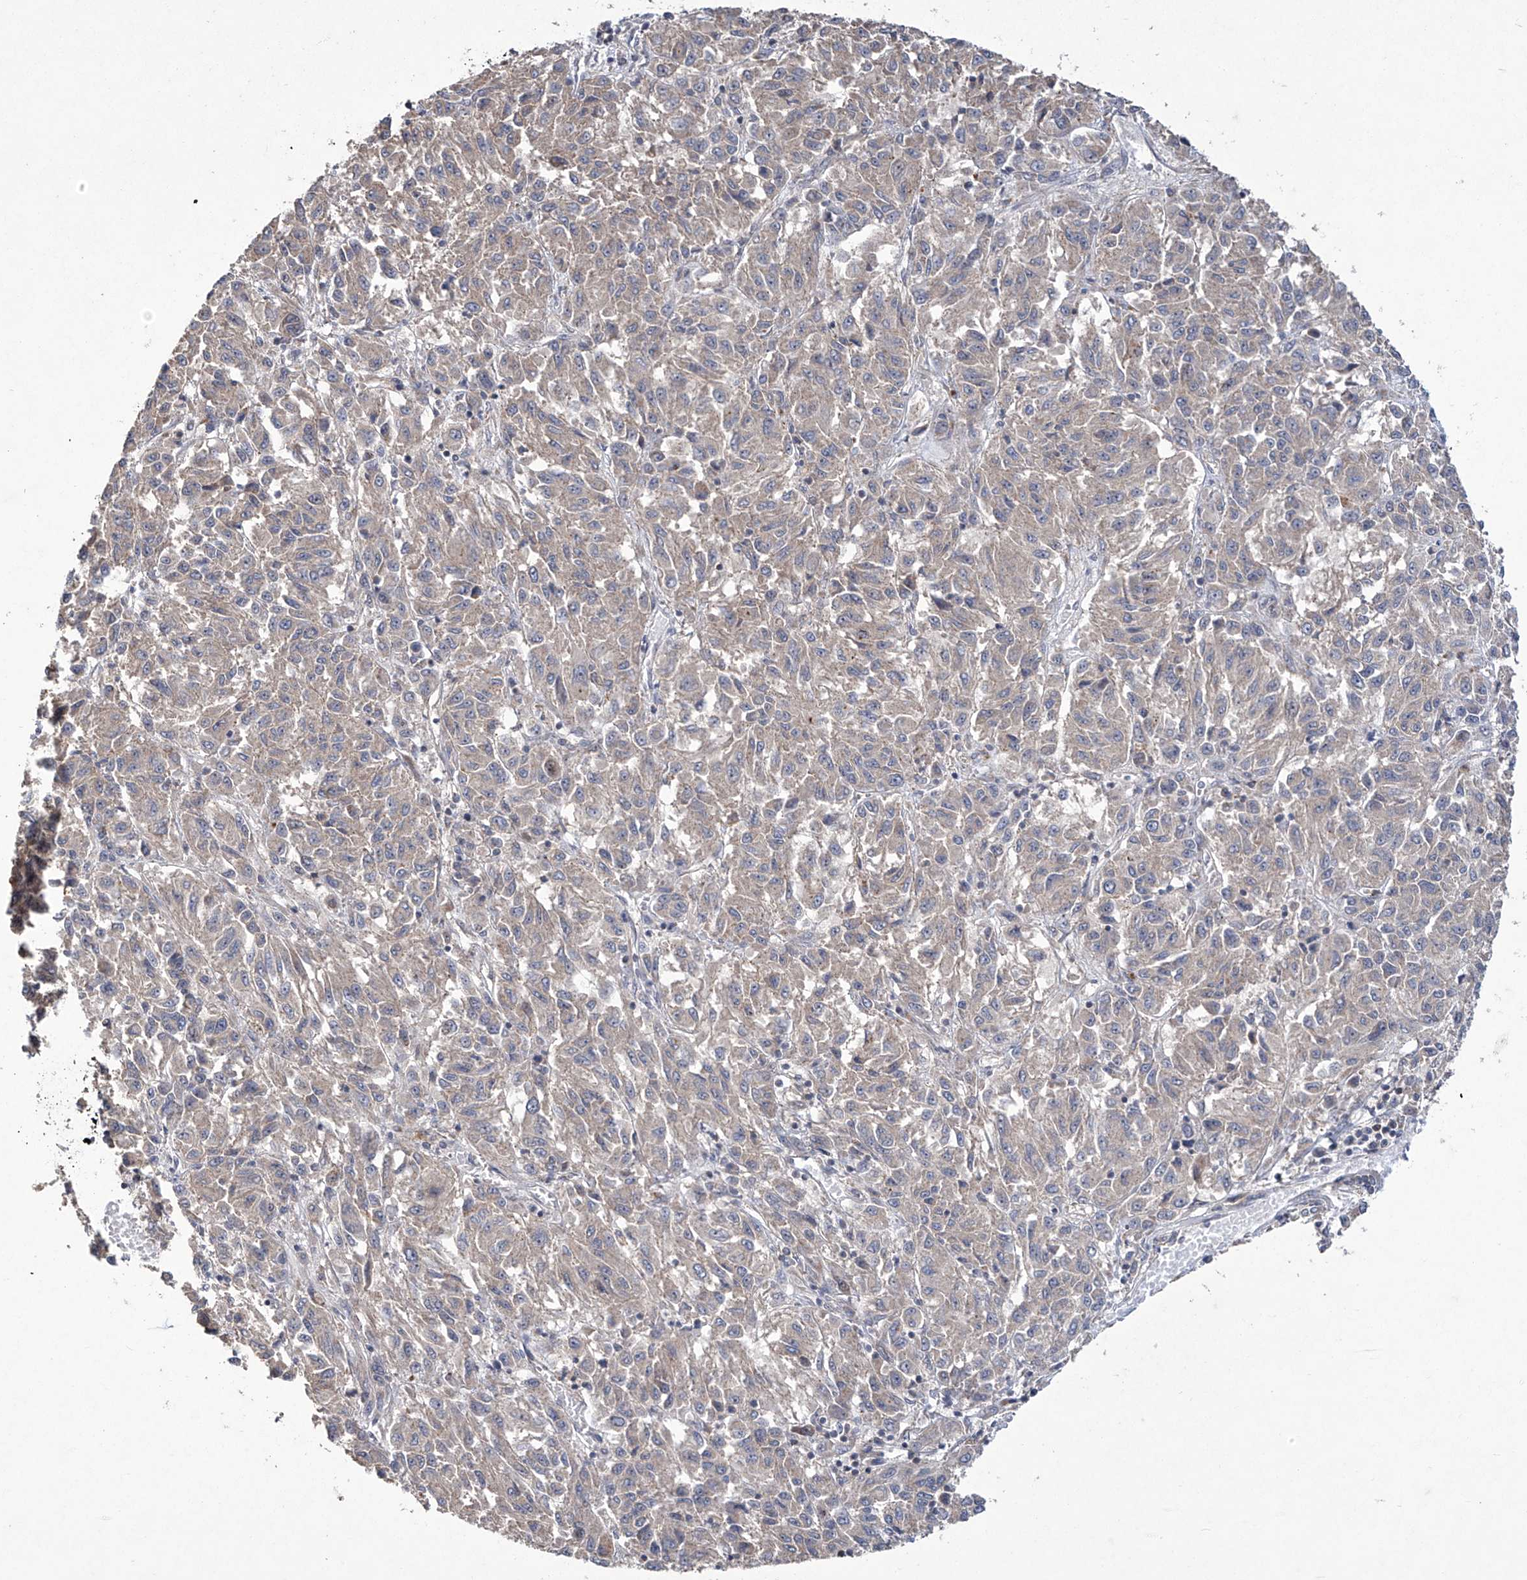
{"staining": {"intensity": "negative", "quantity": "none", "location": "none"}, "tissue": "melanoma", "cell_type": "Tumor cells", "image_type": "cancer", "snomed": [{"axis": "morphology", "description": "Malignant melanoma, Metastatic site"}, {"axis": "topography", "description": "Lung"}], "caption": "IHC of malignant melanoma (metastatic site) displays no positivity in tumor cells.", "gene": "TRIM60", "patient": {"sex": "male", "age": 64}}